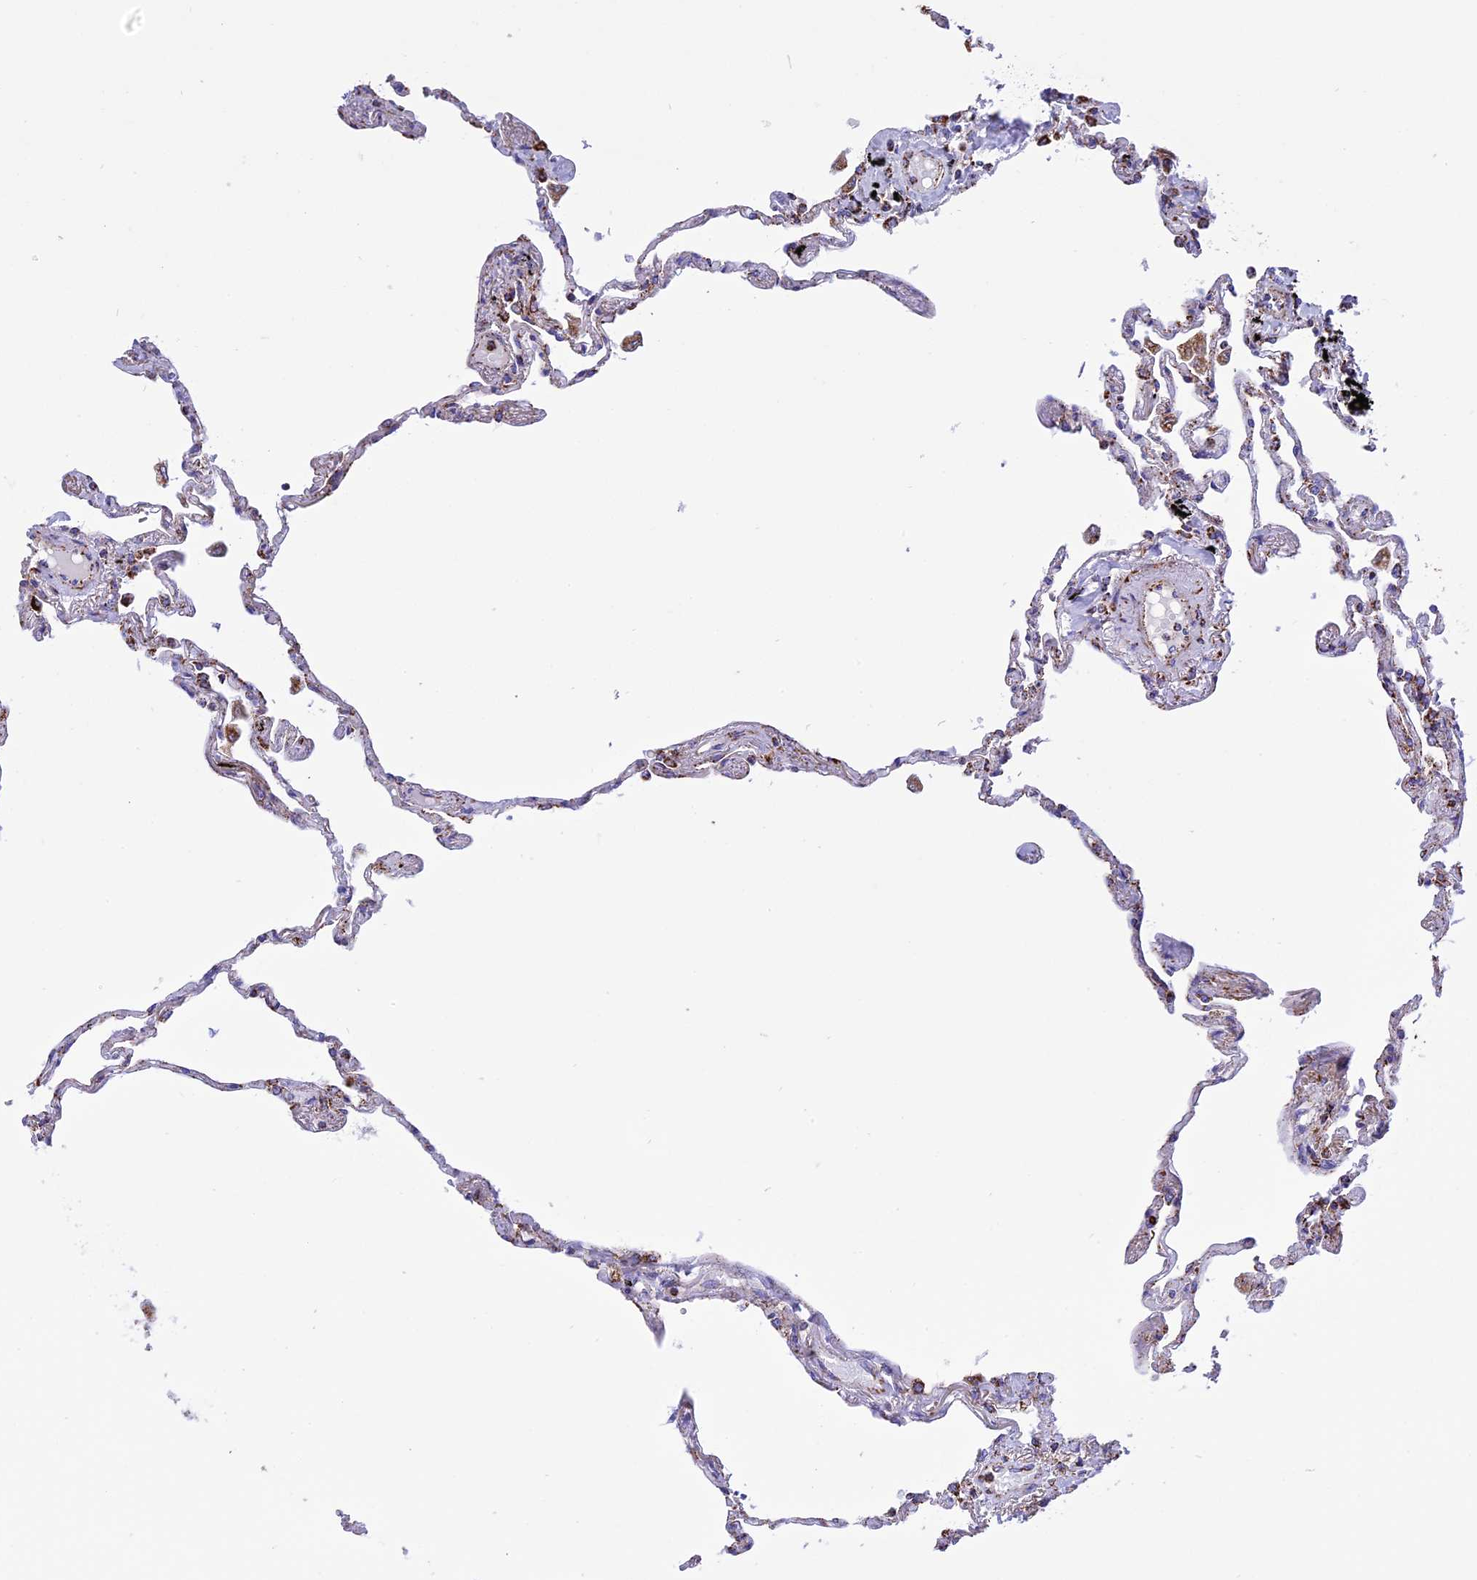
{"staining": {"intensity": "moderate", "quantity": "25%-75%", "location": "cytoplasmic/membranous"}, "tissue": "lung", "cell_type": "Alveolar cells", "image_type": "normal", "snomed": [{"axis": "morphology", "description": "Normal tissue, NOS"}, {"axis": "topography", "description": "Lung"}], "caption": "A brown stain highlights moderate cytoplasmic/membranous staining of a protein in alveolar cells of unremarkable lung.", "gene": "KCNG1", "patient": {"sex": "female", "age": 67}}